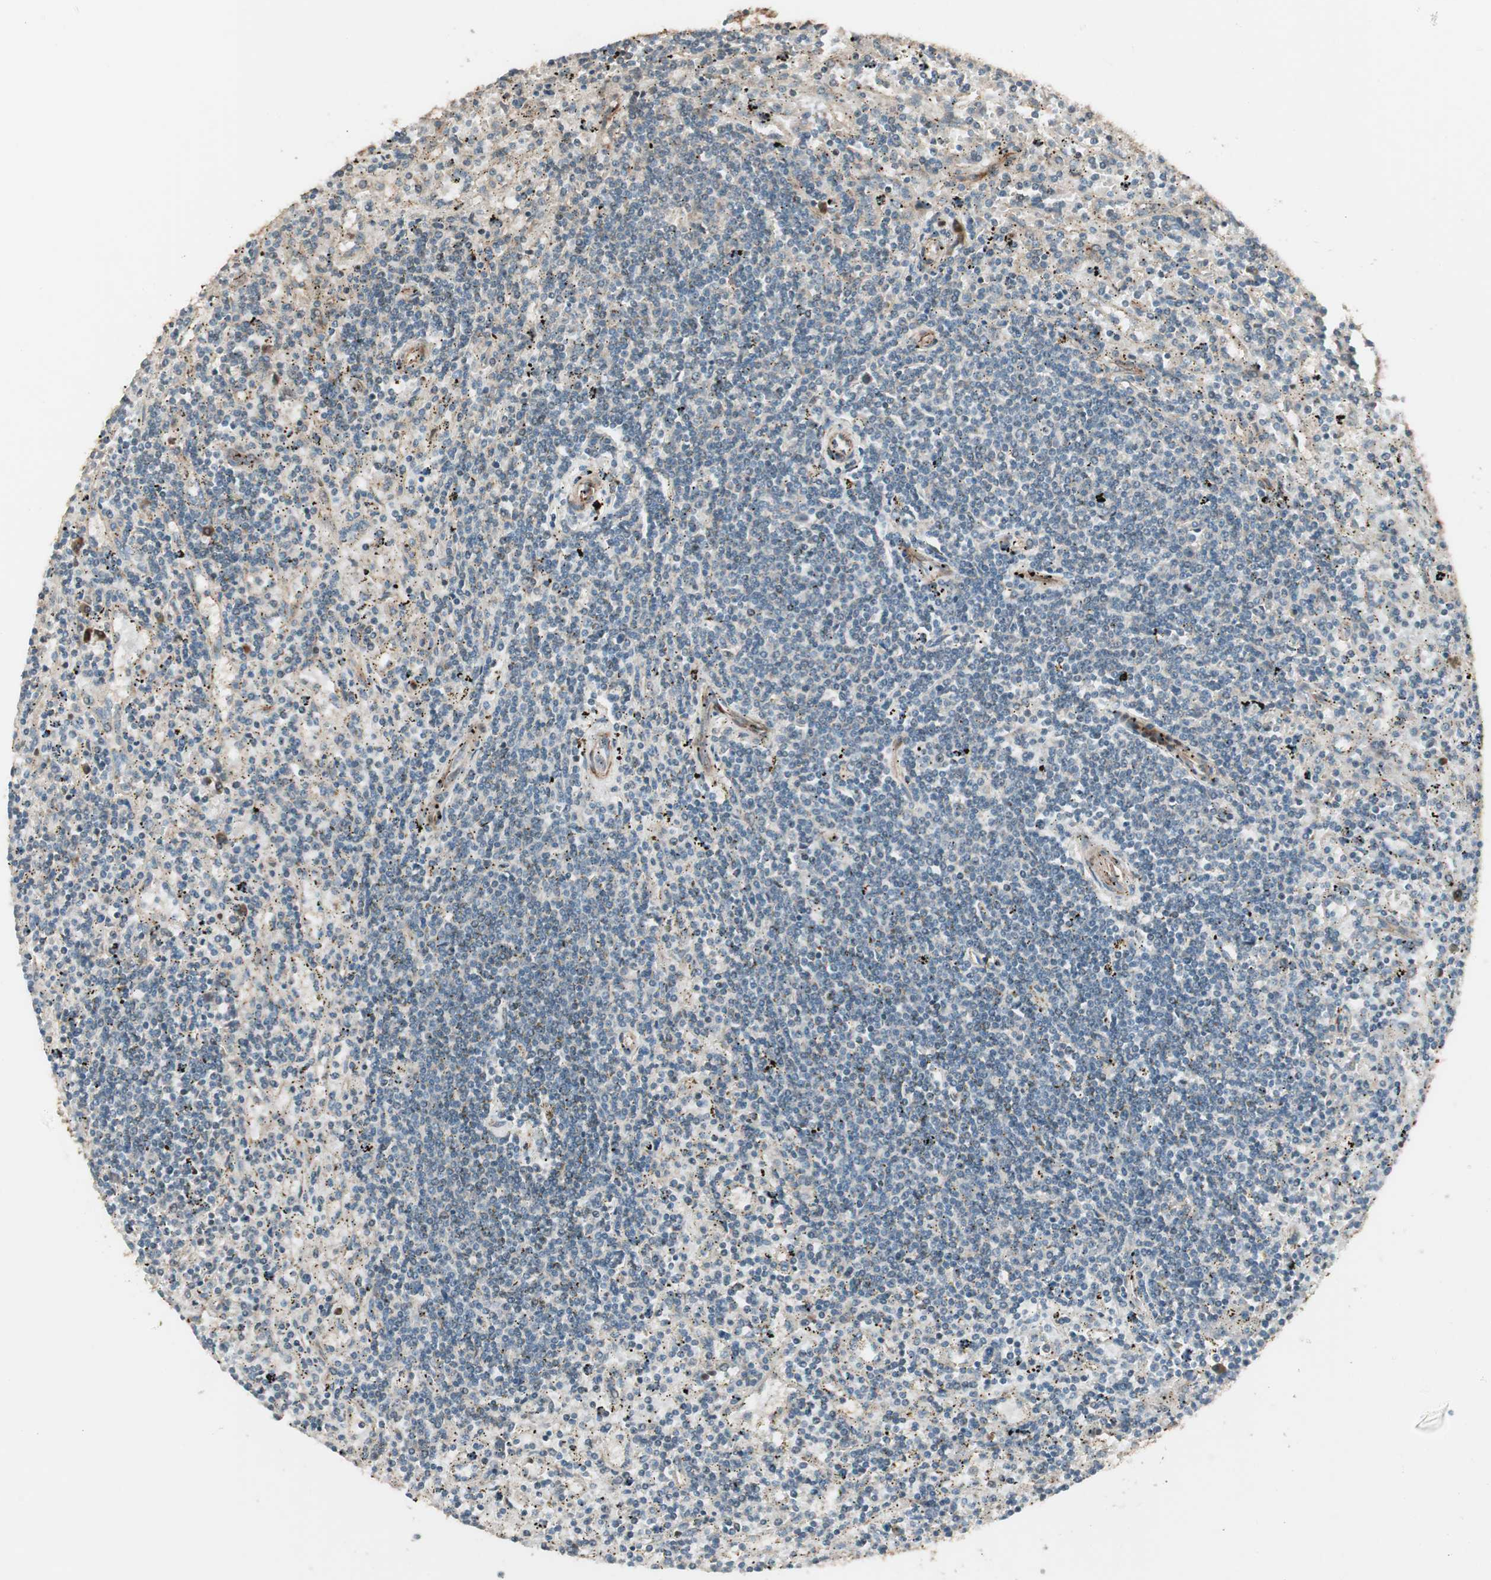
{"staining": {"intensity": "negative", "quantity": "none", "location": "none"}, "tissue": "lymphoma", "cell_type": "Tumor cells", "image_type": "cancer", "snomed": [{"axis": "morphology", "description": "Malignant lymphoma, non-Hodgkin's type, Low grade"}, {"axis": "topography", "description": "Spleen"}], "caption": "An image of human low-grade malignant lymphoma, non-Hodgkin's type is negative for staining in tumor cells. Nuclei are stained in blue.", "gene": "PPP2R5E", "patient": {"sex": "male", "age": 76}}